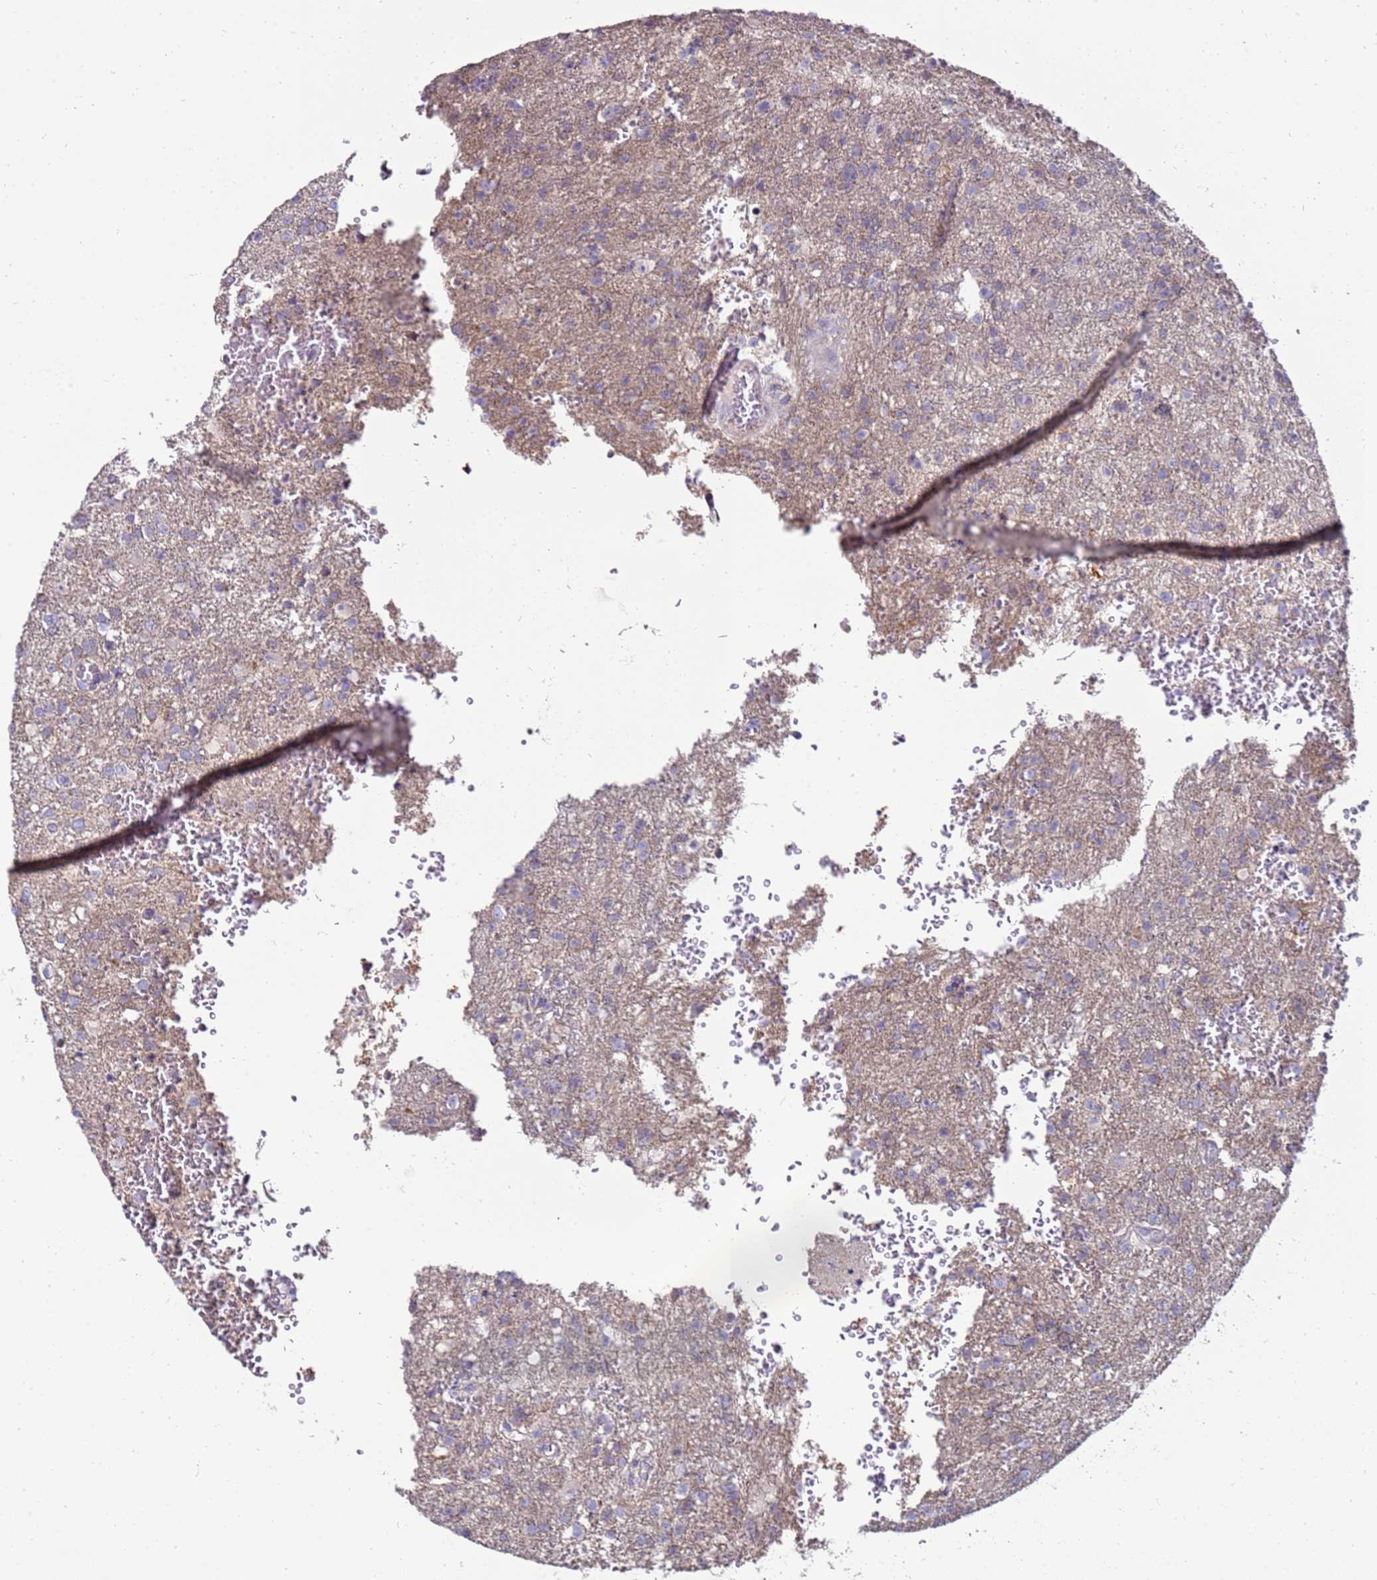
{"staining": {"intensity": "weak", "quantity": "<25%", "location": "cytoplasmic/membranous"}, "tissue": "glioma", "cell_type": "Tumor cells", "image_type": "cancer", "snomed": [{"axis": "morphology", "description": "Glioma, malignant, High grade"}, {"axis": "topography", "description": "Brain"}], "caption": "Immunohistochemistry photomicrograph of neoplastic tissue: human glioma stained with DAB demonstrates no significant protein staining in tumor cells.", "gene": "GPN3", "patient": {"sex": "female", "age": 74}}